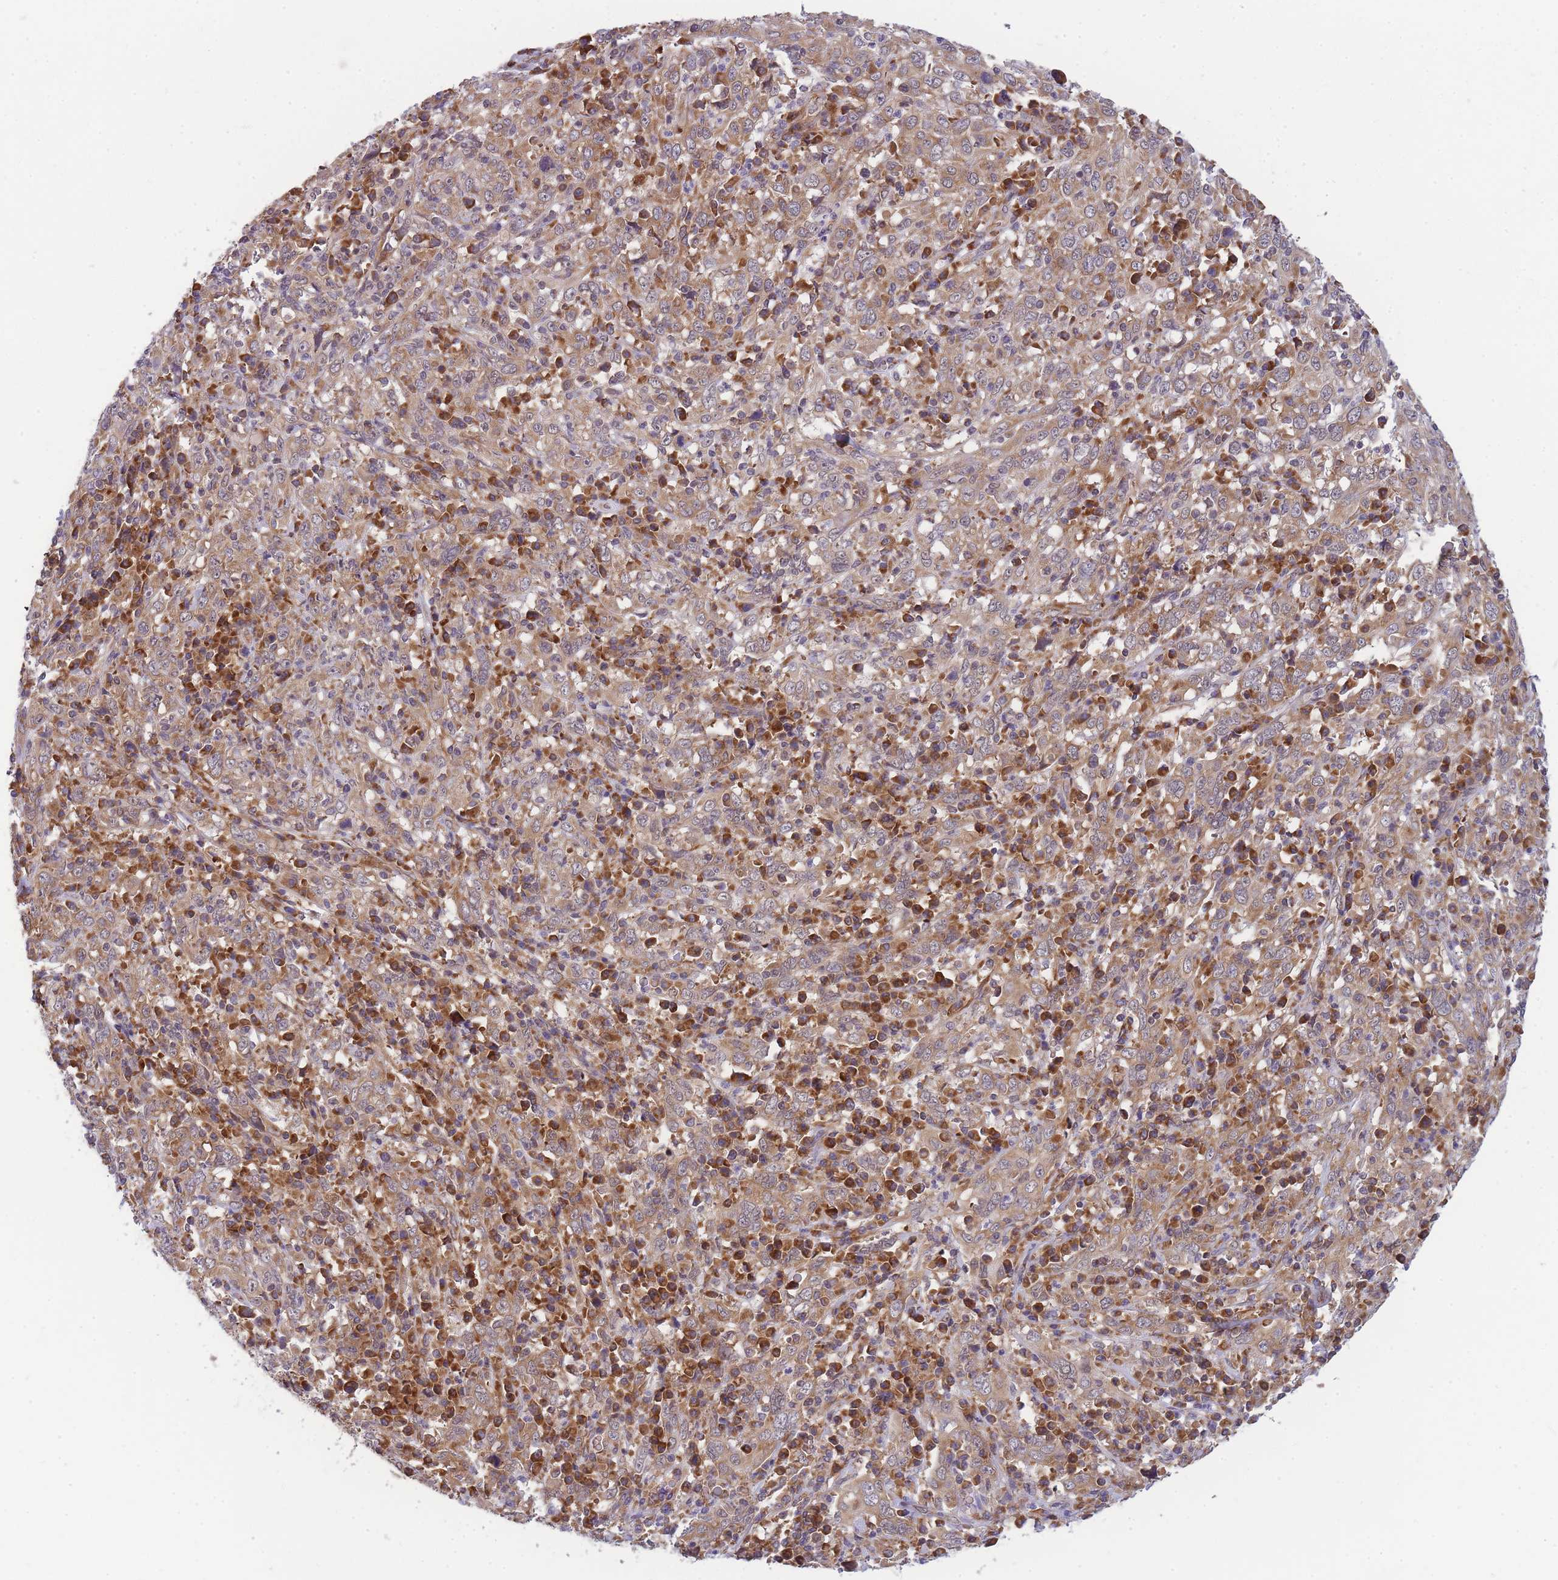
{"staining": {"intensity": "moderate", "quantity": ">75%", "location": "cytoplasmic/membranous"}, "tissue": "cervical cancer", "cell_type": "Tumor cells", "image_type": "cancer", "snomed": [{"axis": "morphology", "description": "Squamous cell carcinoma, NOS"}, {"axis": "topography", "description": "Cervix"}], "caption": "There is medium levels of moderate cytoplasmic/membranous positivity in tumor cells of cervical cancer, as demonstrated by immunohistochemical staining (brown color).", "gene": "MRPL23", "patient": {"sex": "female", "age": 46}}